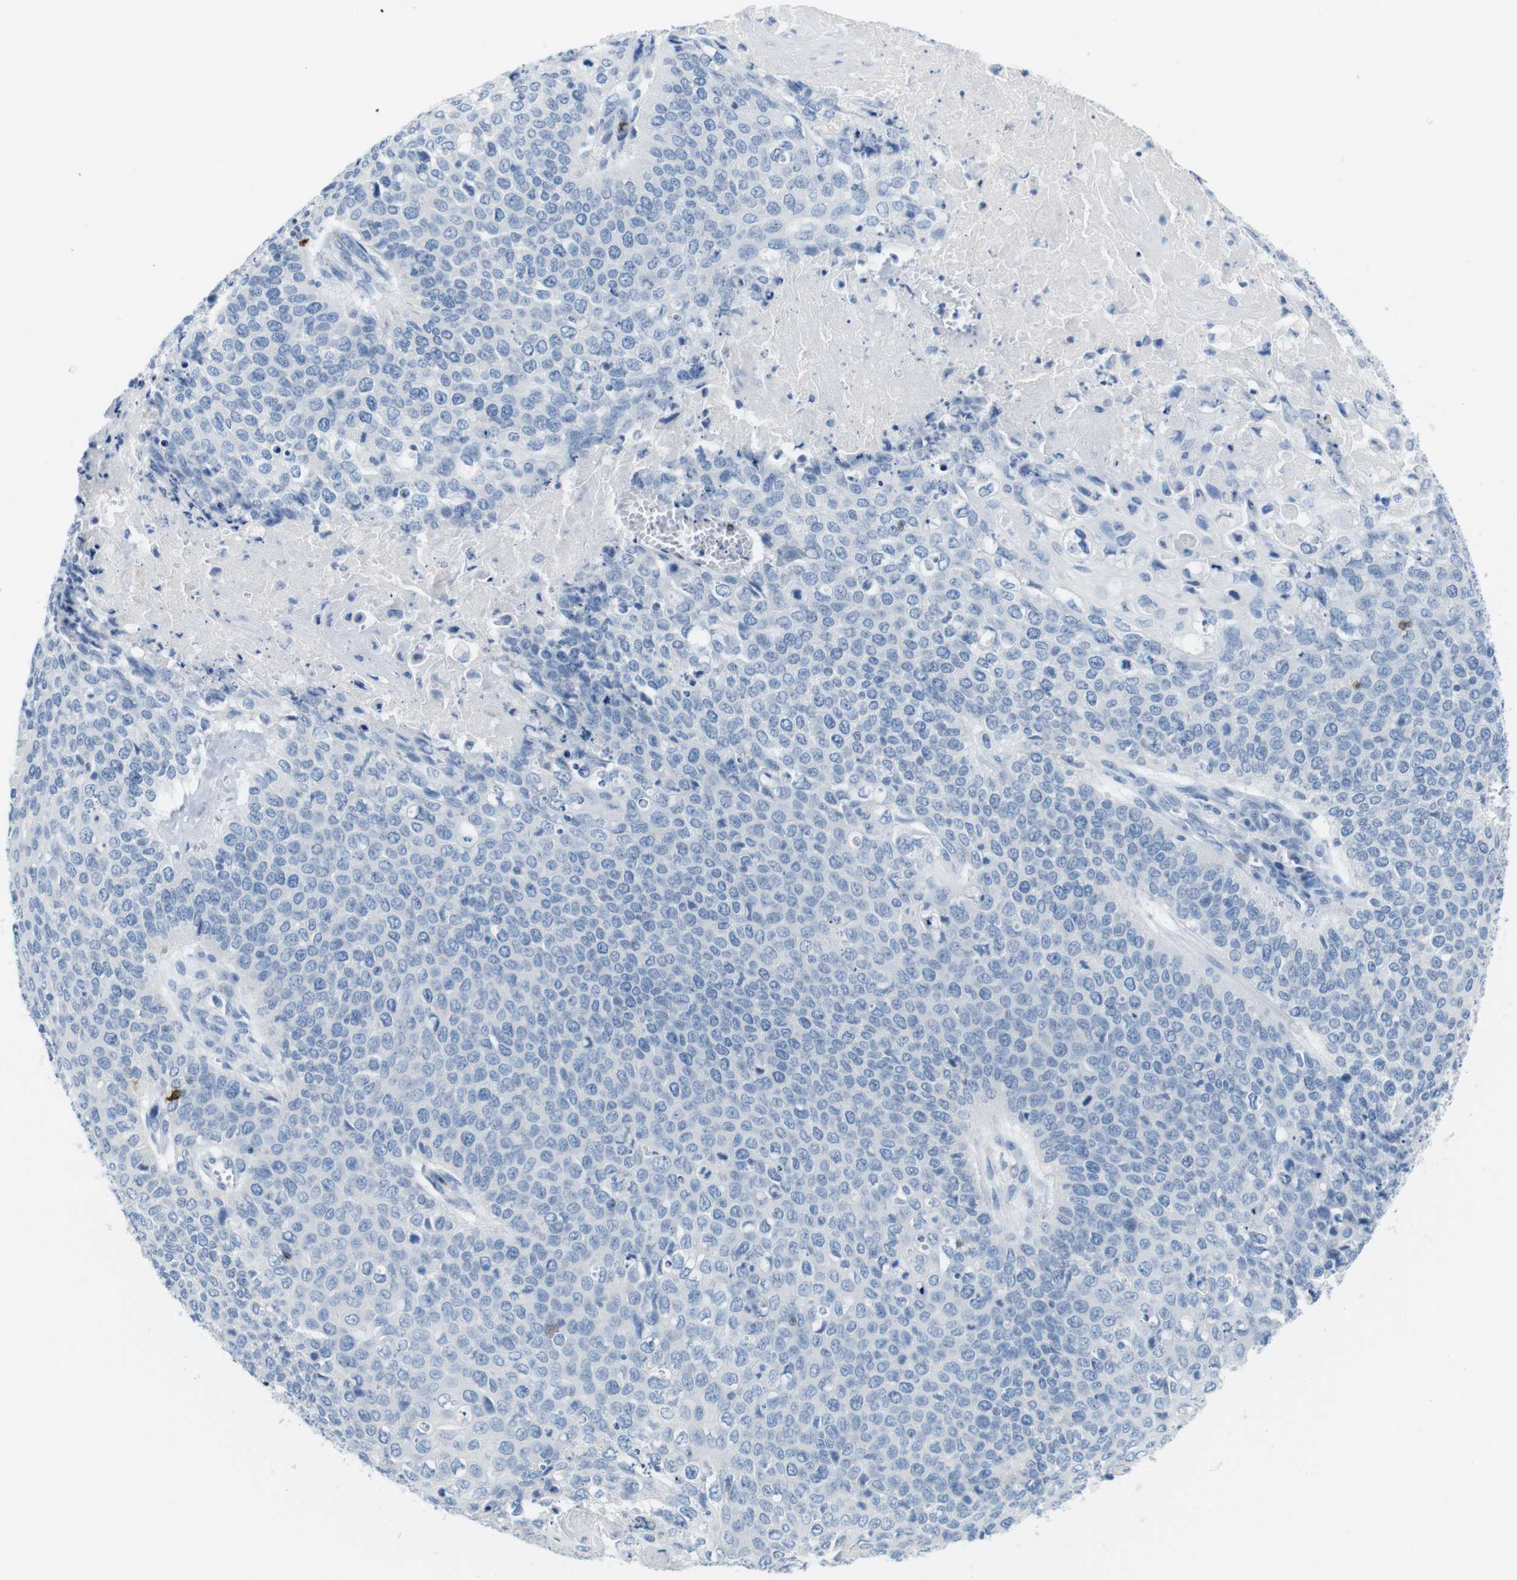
{"staining": {"intensity": "negative", "quantity": "none", "location": "none"}, "tissue": "cervical cancer", "cell_type": "Tumor cells", "image_type": "cancer", "snomed": [{"axis": "morphology", "description": "Squamous cell carcinoma, NOS"}, {"axis": "topography", "description": "Cervix"}], "caption": "Cervical squamous cell carcinoma stained for a protein using immunohistochemistry (IHC) reveals no expression tumor cells.", "gene": "TNFRSF4", "patient": {"sex": "female", "age": 39}}